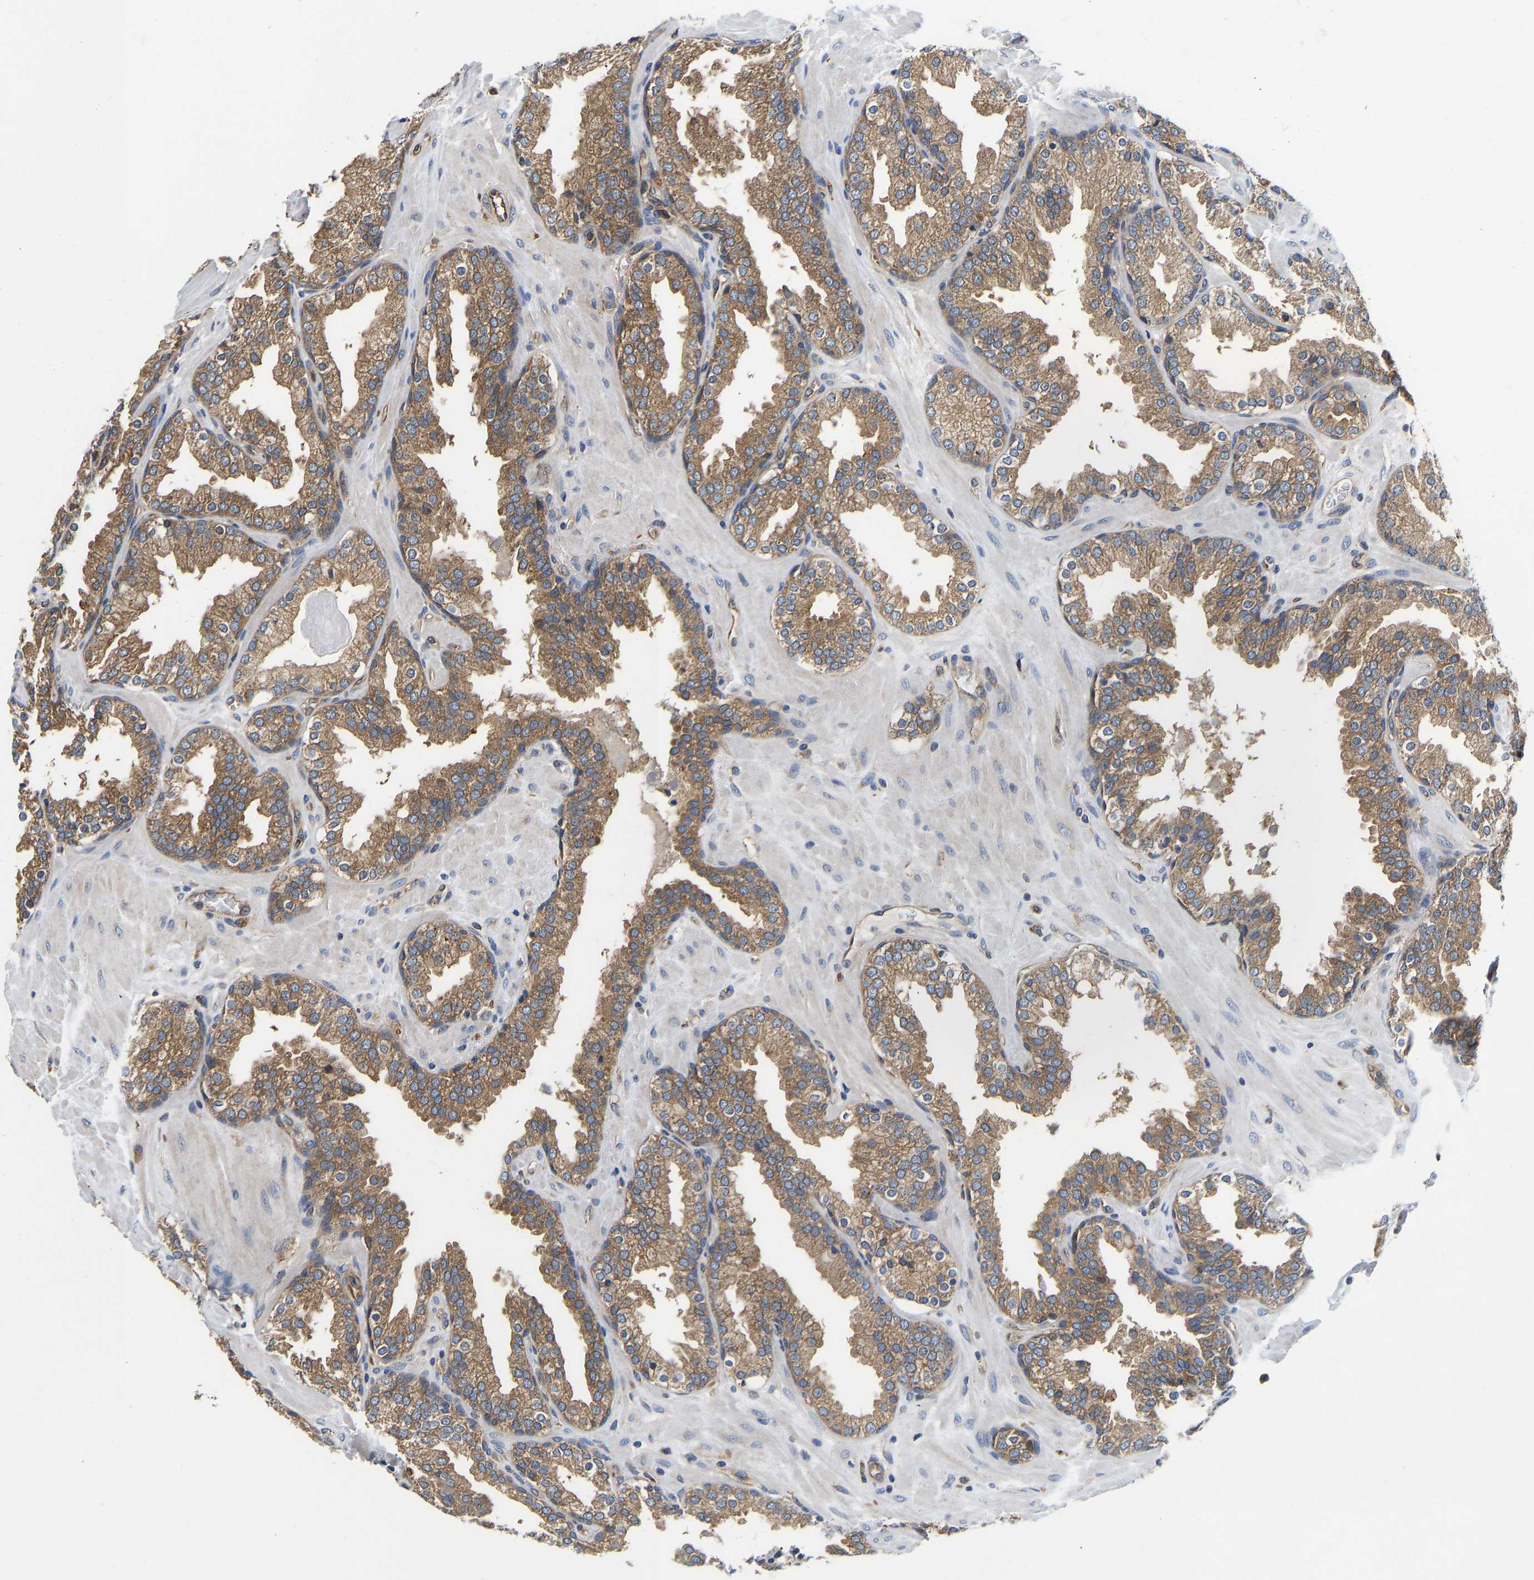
{"staining": {"intensity": "moderate", "quantity": ">75%", "location": "cytoplasmic/membranous"}, "tissue": "prostate", "cell_type": "Glandular cells", "image_type": "normal", "snomed": [{"axis": "morphology", "description": "Normal tissue, NOS"}, {"axis": "topography", "description": "Prostate"}], "caption": "Immunohistochemical staining of normal prostate shows >75% levels of moderate cytoplasmic/membranous protein expression in about >75% of glandular cells.", "gene": "FLNB", "patient": {"sex": "male", "age": 51}}